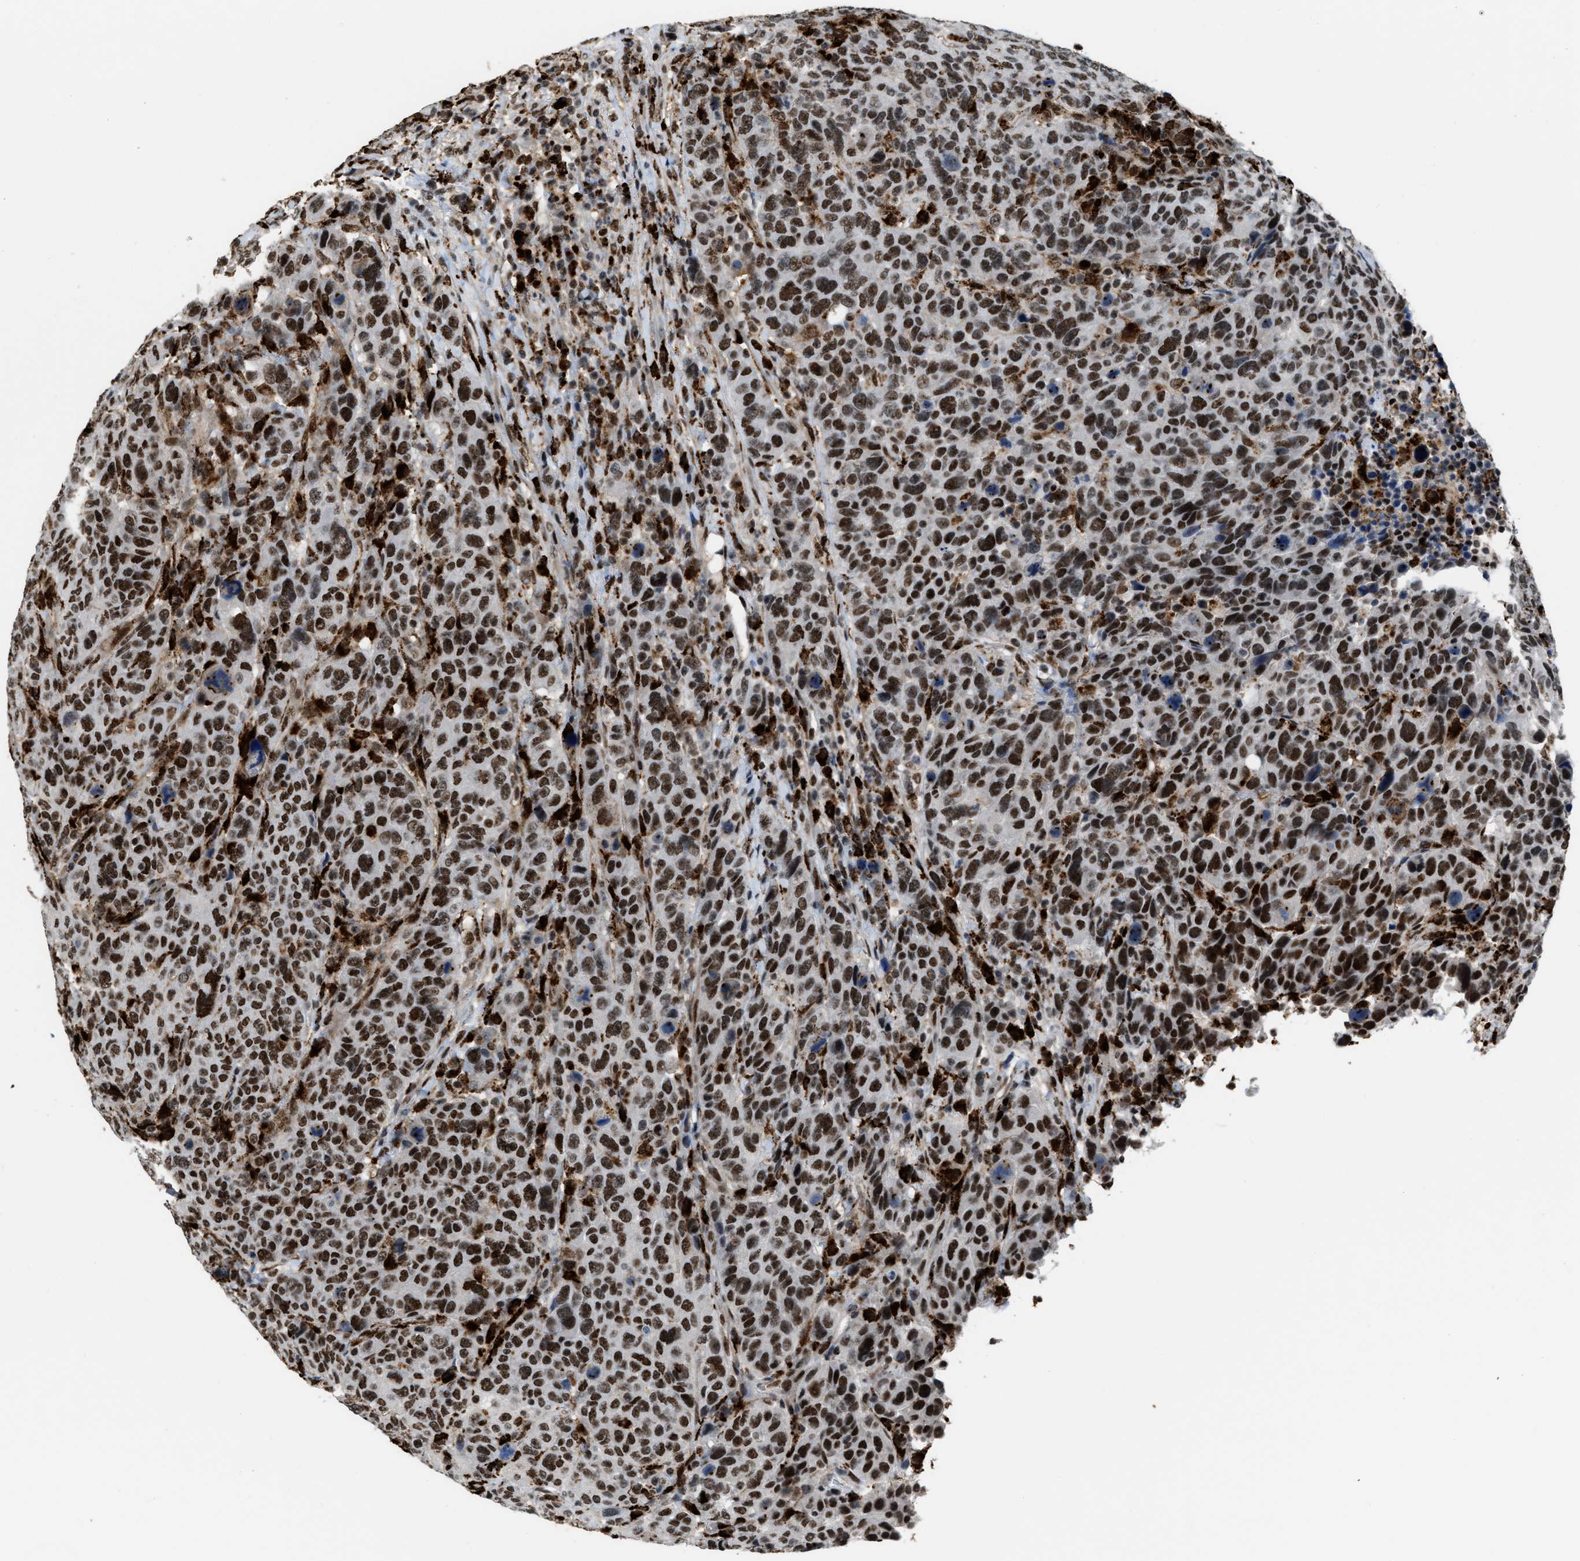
{"staining": {"intensity": "strong", "quantity": ">75%", "location": "nuclear"}, "tissue": "breast cancer", "cell_type": "Tumor cells", "image_type": "cancer", "snomed": [{"axis": "morphology", "description": "Duct carcinoma"}, {"axis": "topography", "description": "Breast"}], "caption": "Immunohistochemistry micrograph of neoplastic tissue: breast cancer (invasive ductal carcinoma) stained using immunohistochemistry demonstrates high levels of strong protein expression localized specifically in the nuclear of tumor cells, appearing as a nuclear brown color.", "gene": "NUMA1", "patient": {"sex": "female", "age": 37}}